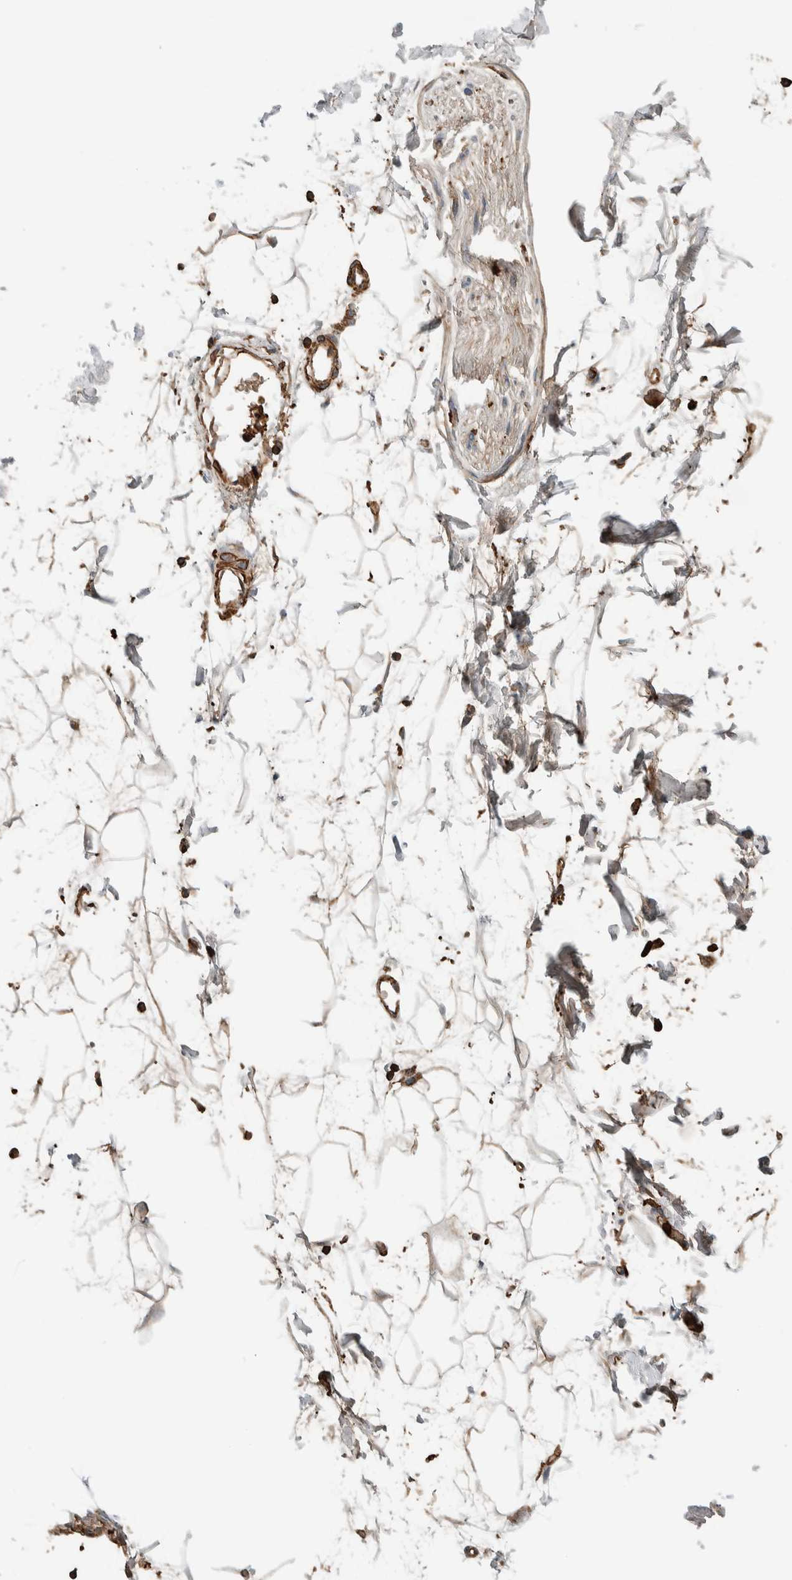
{"staining": {"intensity": "moderate", "quantity": "25%-75%", "location": "cytoplasmic/membranous"}, "tissue": "adipose tissue", "cell_type": "Adipocytes", "image_type": "normal", "snomed": [{"axis": "morphology", "description": "Normal tissue, NOS"}, {"axis": "topography", "description": "Soft tissue"}], "caption": "Adipocytes demonstrate medium levels of moderate cytoplasmic/membranous staining in approximately 25%-75% of cells in unremarkable adipose tissue. The staining is performed using DAB (3,3'-diaminobenzidine) brown chromogen to label protein expression. The nuclei are counter-stained blue using hematoxylin.", "gene": "CTBP2", "patient": {"sex": "male", "age": 72}}